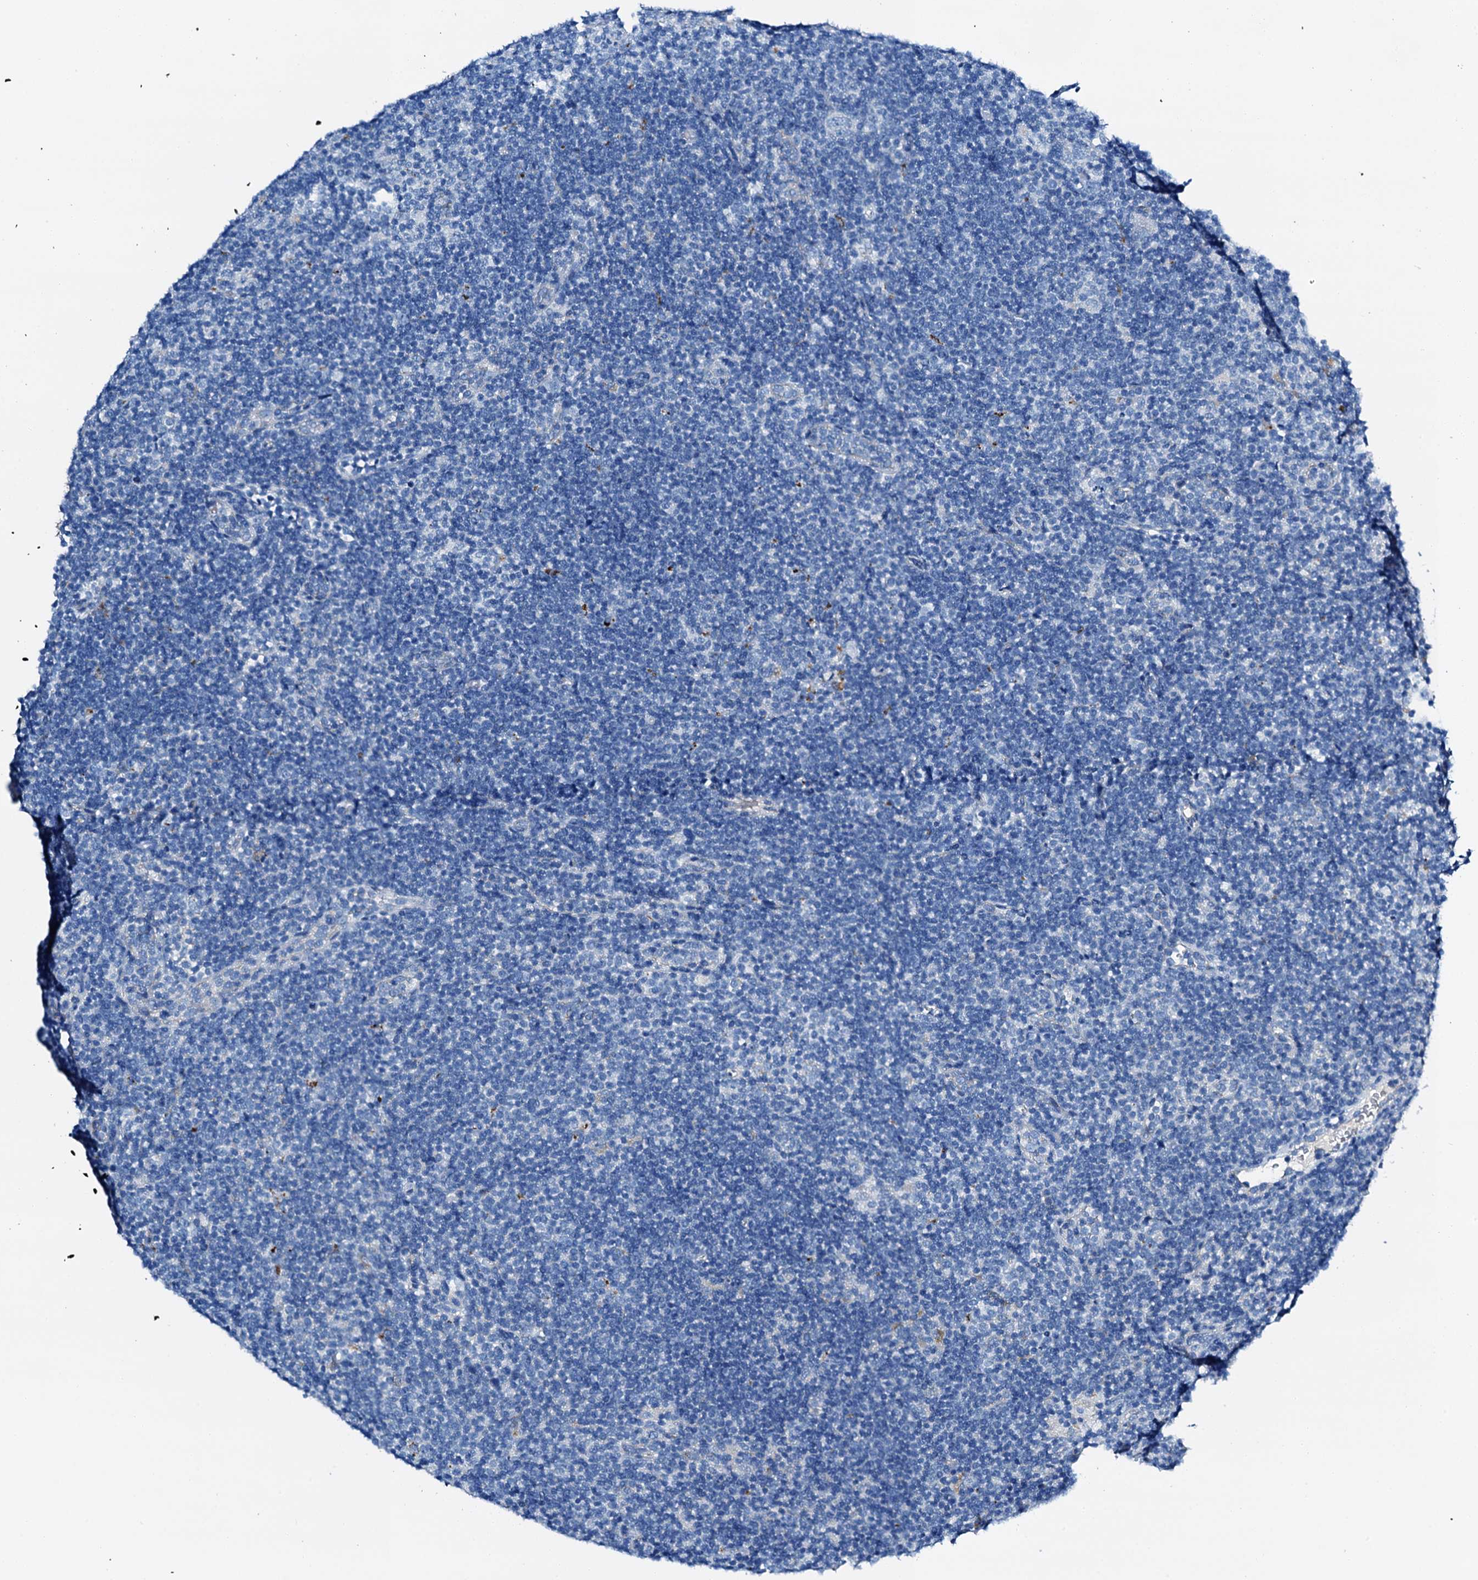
{"staining": {"intensity": "negative", "quantity": "none", "location": "none"}, "tissue": "lymphoma", "cell_type": "Tumor cells", "image_type": "cancer", "snomed": [{"axis": "morphology", "description": "Hodgkin's disease, NOS"}, {"axis": "topography", "description": "Lymph node"}], "caption": "Immunohistochemical staining of human Hodgkin's disease reveals no significant expression in tumor cells.", "gene": "C1QTNF4", "patient": {"sex": "female", "age": 57}}